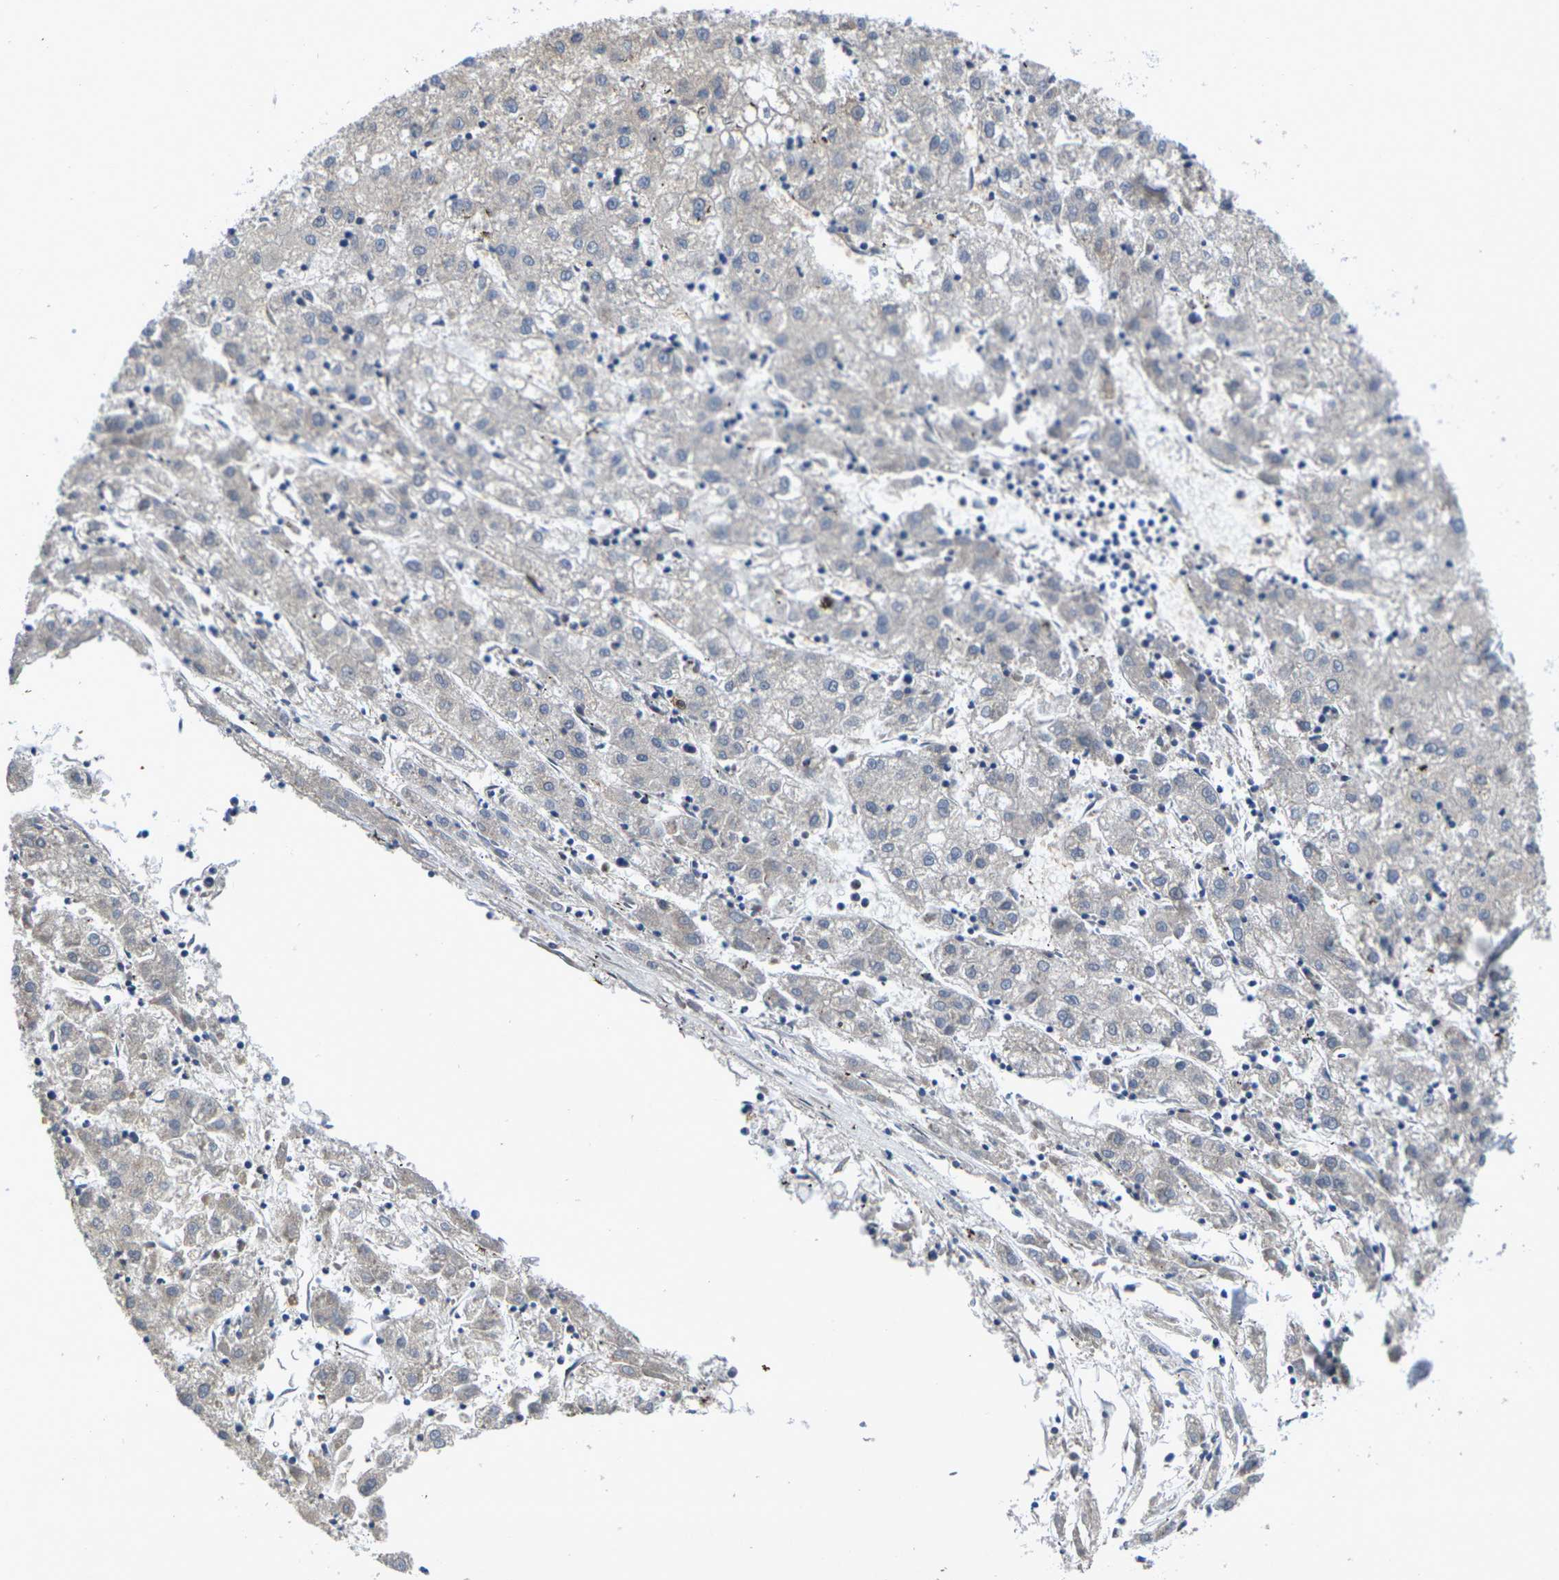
{"staining": {"intensity": "negative", "quantity": "none", "location": "none"}, "tissue": "liver cancer", "cell_type": "Tumor cells", "image_type": "cancer", "snomed": [{"axis": "morphology", "description": "Carcinoma, Hepatocellular, NOS"}, {"axis": "topography", "description": "Liver"}], "caption": "Liver cancer was stained to show a protein in brown. There is no significant expression in tumor cells.", "gene": "KIF1B", "patient": {"sex": "male", "age": 72}}